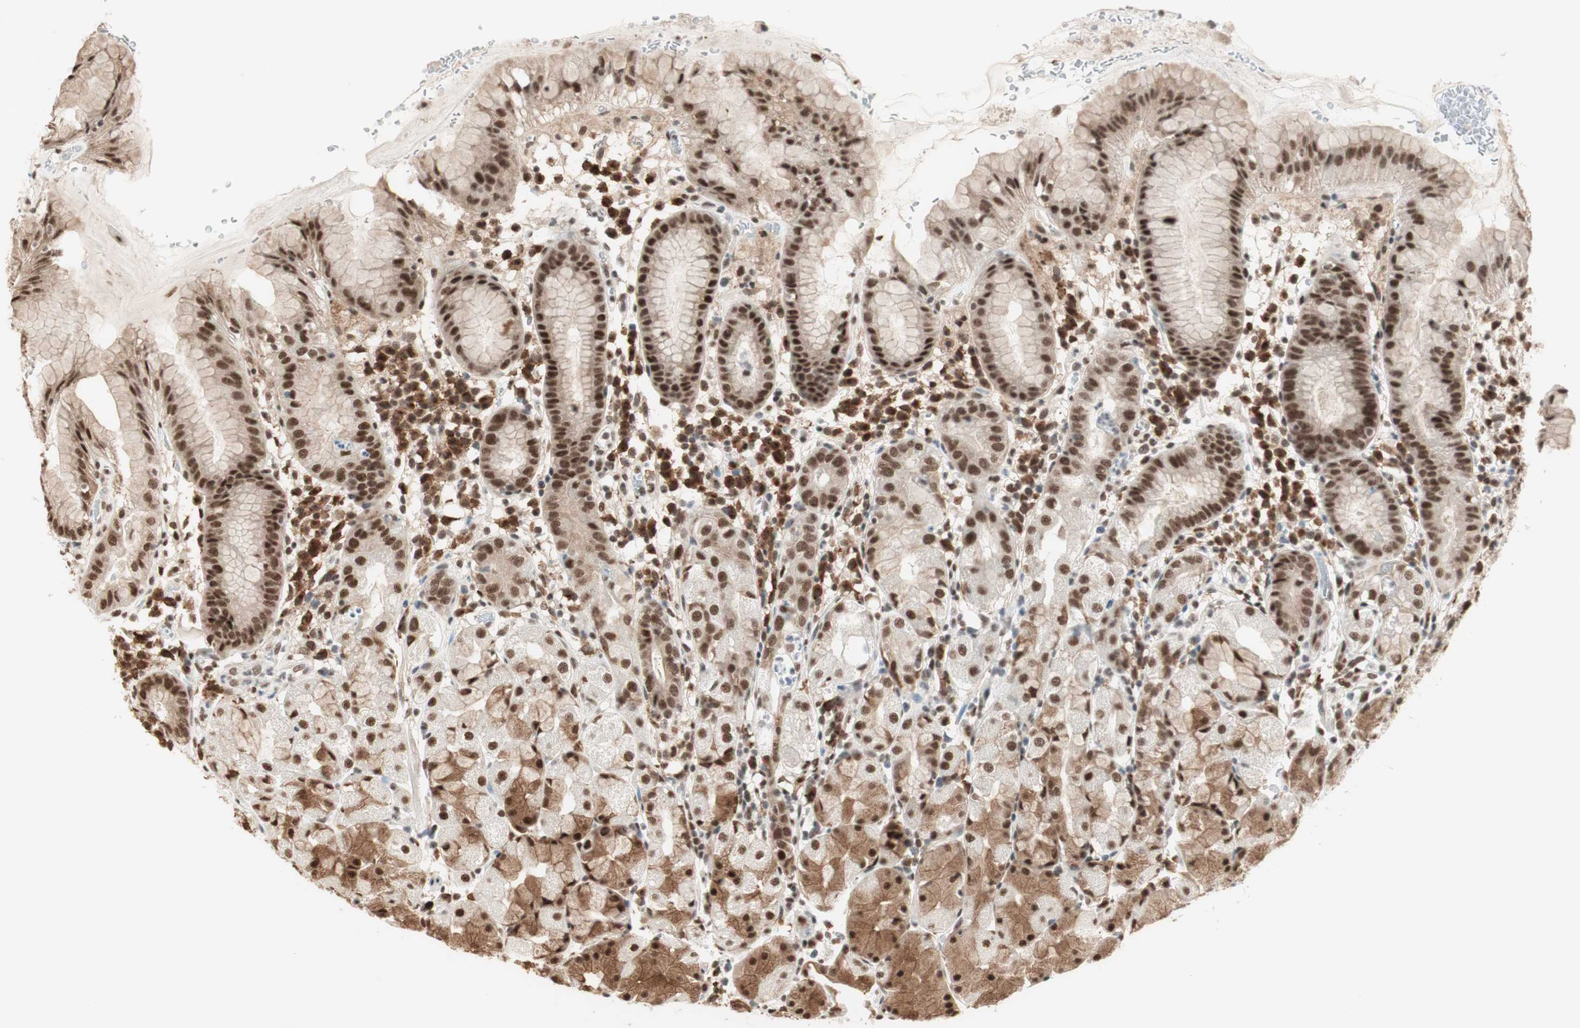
{"staining": {"intensity": "strong", "quantity": ">75%", "location": "nuclear"}, "tissue": "stomach", "cell_type": "Glandular cells", "image_type": "normal", "snomed": [{"axis": "morphology", "description": "Normal tissue, NOS"}, {"axis": "topography", "description": "Stomach"}, {"axis": "topography", "description": "Stomach, lower"}], "caption": "Brown immunohistochemical staining in benign stomach demonstrates strong nuclear expression in about >75% of glandular cells.", "gene": "SMARCE1", "patient": {"sex": "female", "age": 75}}